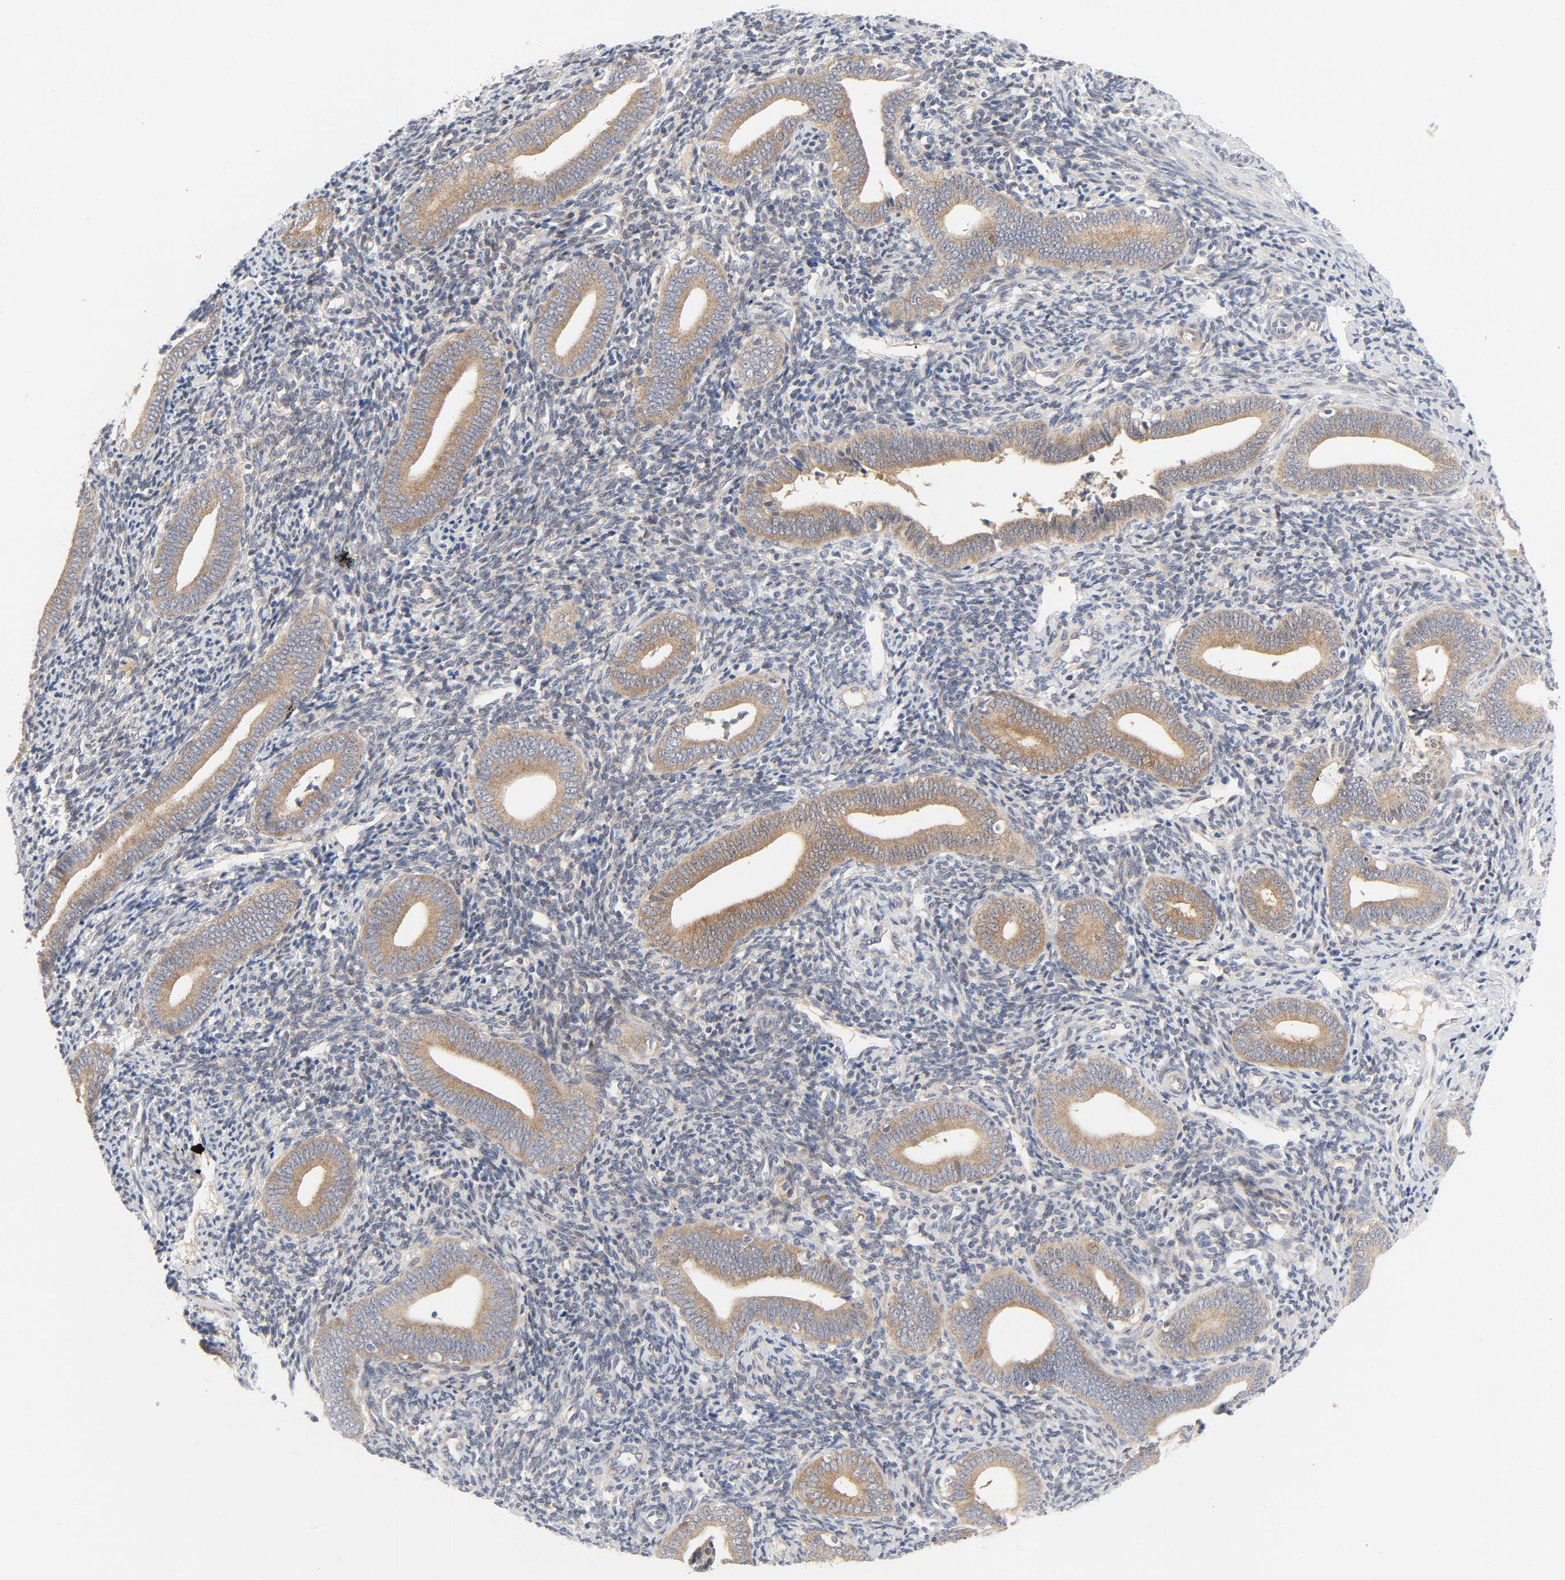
{"staining": {"intensity": "weak", "quantity": "25%-75%", "location": "cytoplasmic/membranous"}, "tissue": "endometrium", "cell_type": "Cells in endometrial stroma", "image_type": "normal", "snomed": [{"axis": "morphology", "description": "Normal tissue, NOS"}, {"axis": "topography", "description": "Uterus"}, {"axis": "topography", "description": "Endometrium"}], "caption": "High-magnification brightfield microscopy of benign endometrium stained with DAB (3,3'-diaminobenzidine) (brown) and counterstained with hematoxylin (blue). cells in endometrial stroma exhibit weak cytoplasmic/membranous staining is identified in approximately25%-75% of cells. (brown staining indicates protein expression, while blue staining denotes nuclei).", "gene": "BAD", "patient": {"sex": "female", "age": 33}}